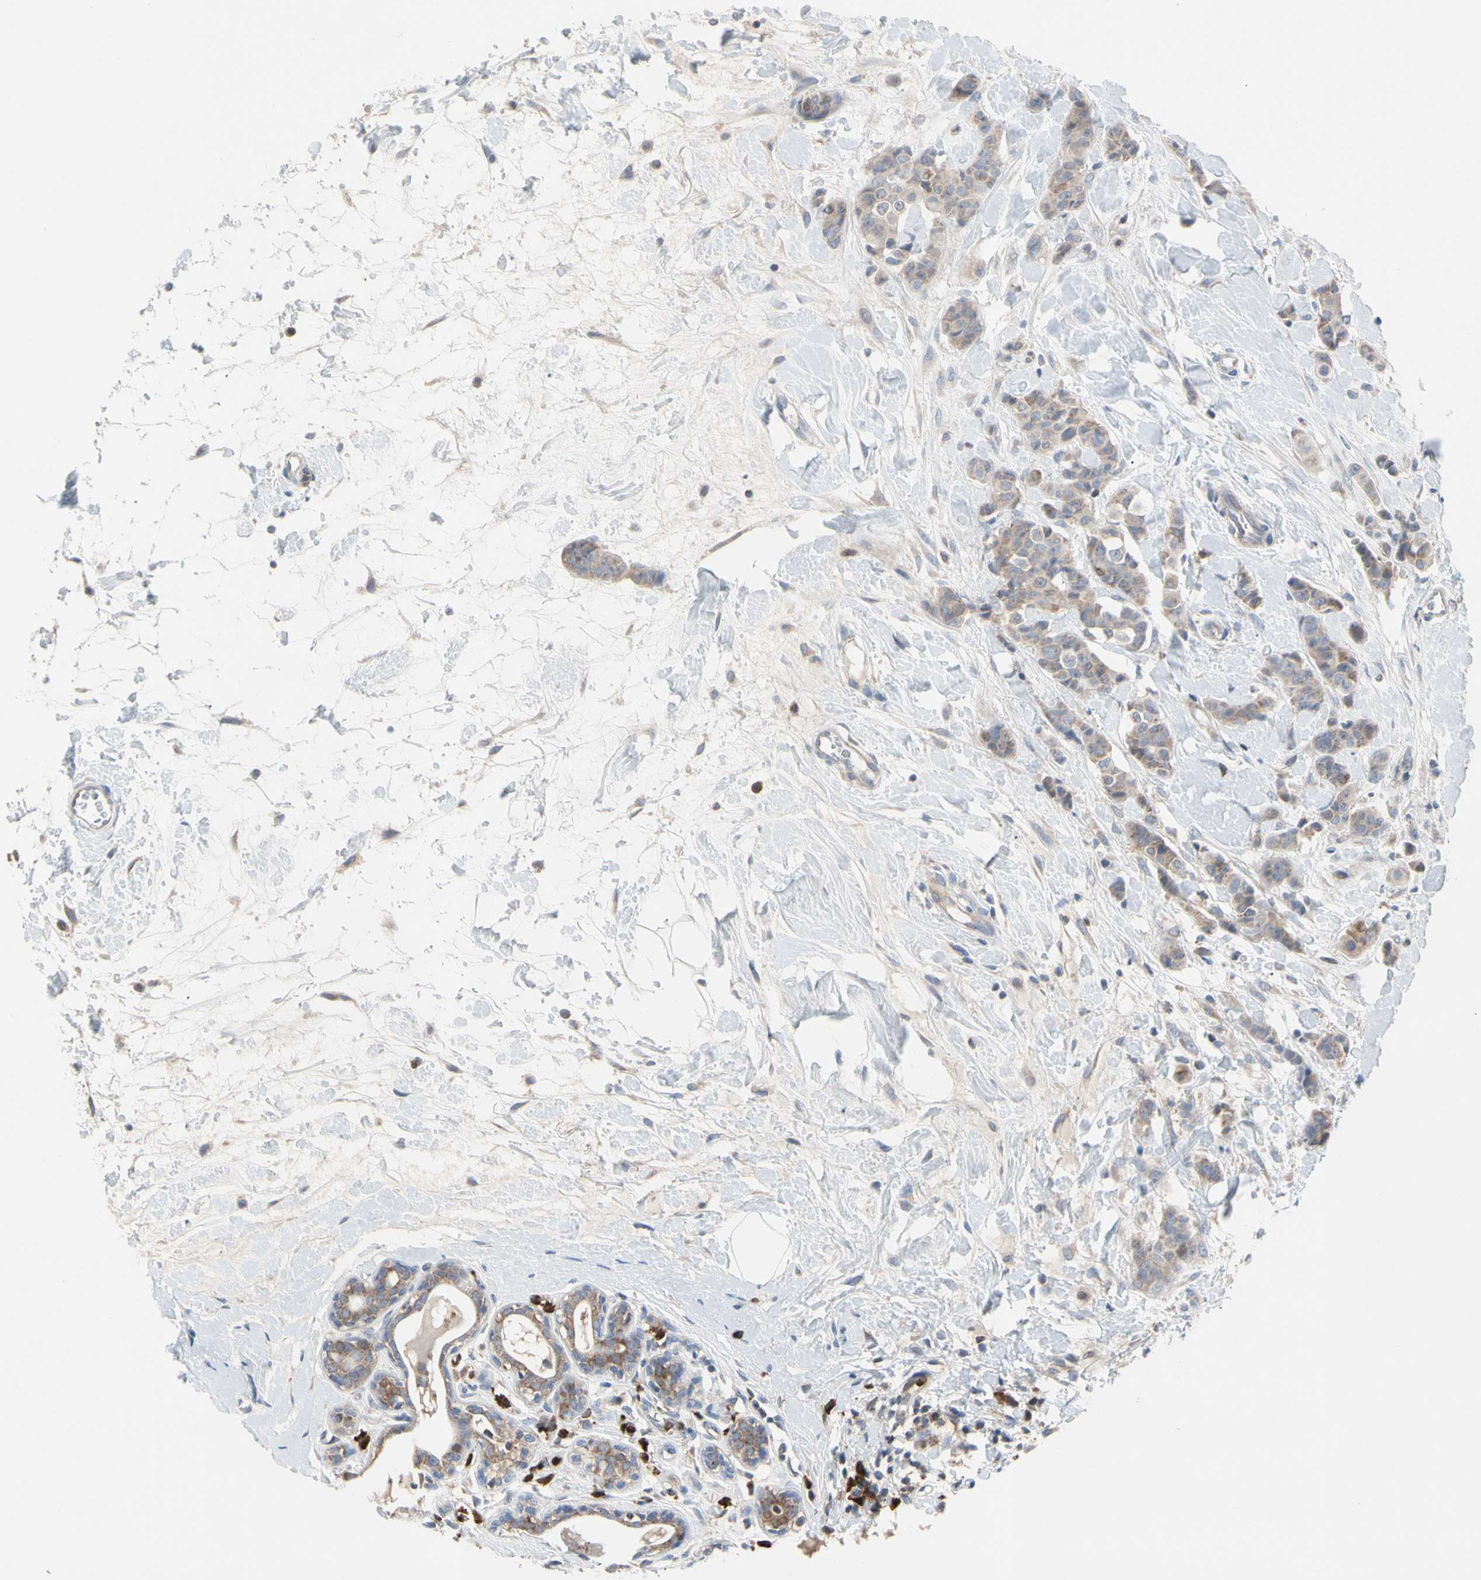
{"staining": {"intensity": "weak", "quantity": "25%-75%", "location": "cytoplasmic/membranous"}, "tissue": "breast cancer", "cell_type": "Tumor cells", "image_type": "cancer", "snomed": [{"axis": "morphology", "description": "Normal tissue, NOS"}, {"axis": "morphology", "description": "Duct carcinoma"}, {"axis": "topography", "description": "Breast"}], "caption": "Intraductal carcinoma (breast) stained with DAB (3,3'-diaminobenzidine) immunohistochemistry exhibits low levels of weak cytoplasmic/membranous expression in about 25%-75% of tumor cells. Immunohistochemistry (ihc) stains the protein of interest in brown and the nuclei are stained blue.", "gene": "MCL1", "patient": {"sex": "female", "age": 40}}